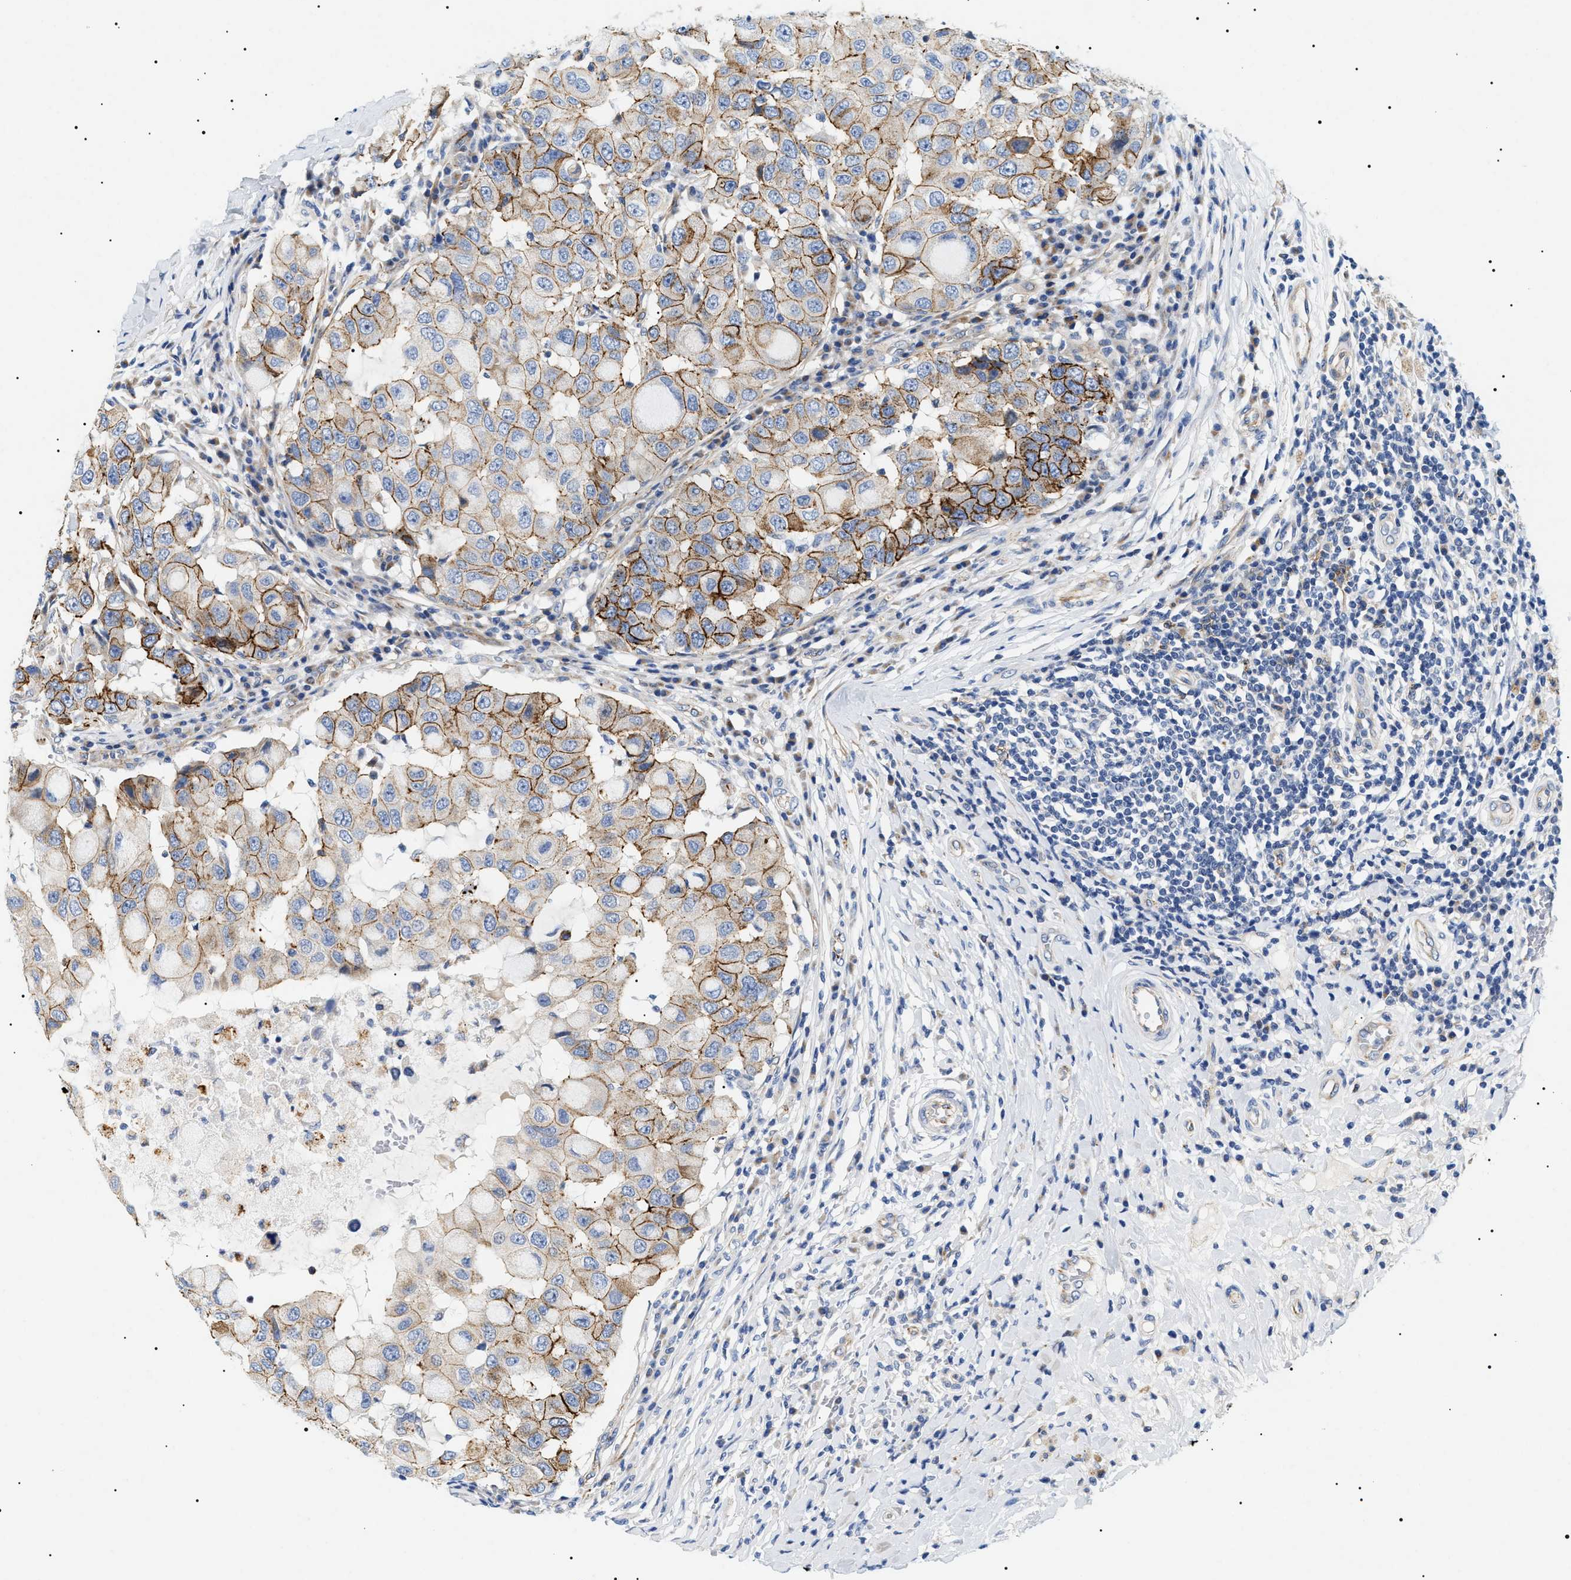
{"staining": {"intensity": "moderate", "quantity": ">75%", "location": "cytoplasmic/membranous"}, "tissue": "breast cancer", "cell_type": "Tumor cells", "image_type": "cancer", "snomed": [{"axis": "morphology", "description": "Duct carcinoma"}, {"axis": "topography", "description": "Breast"}], "caption": "The micrograph displays staining of breast cancer (infiltrating ductal carcinoma), revealing moderate cytoplasmic/membranous protein expression (brown color) within tumor cells.", "gene": "TMEM222", "patient": {"sex": "female", "age": 27}}